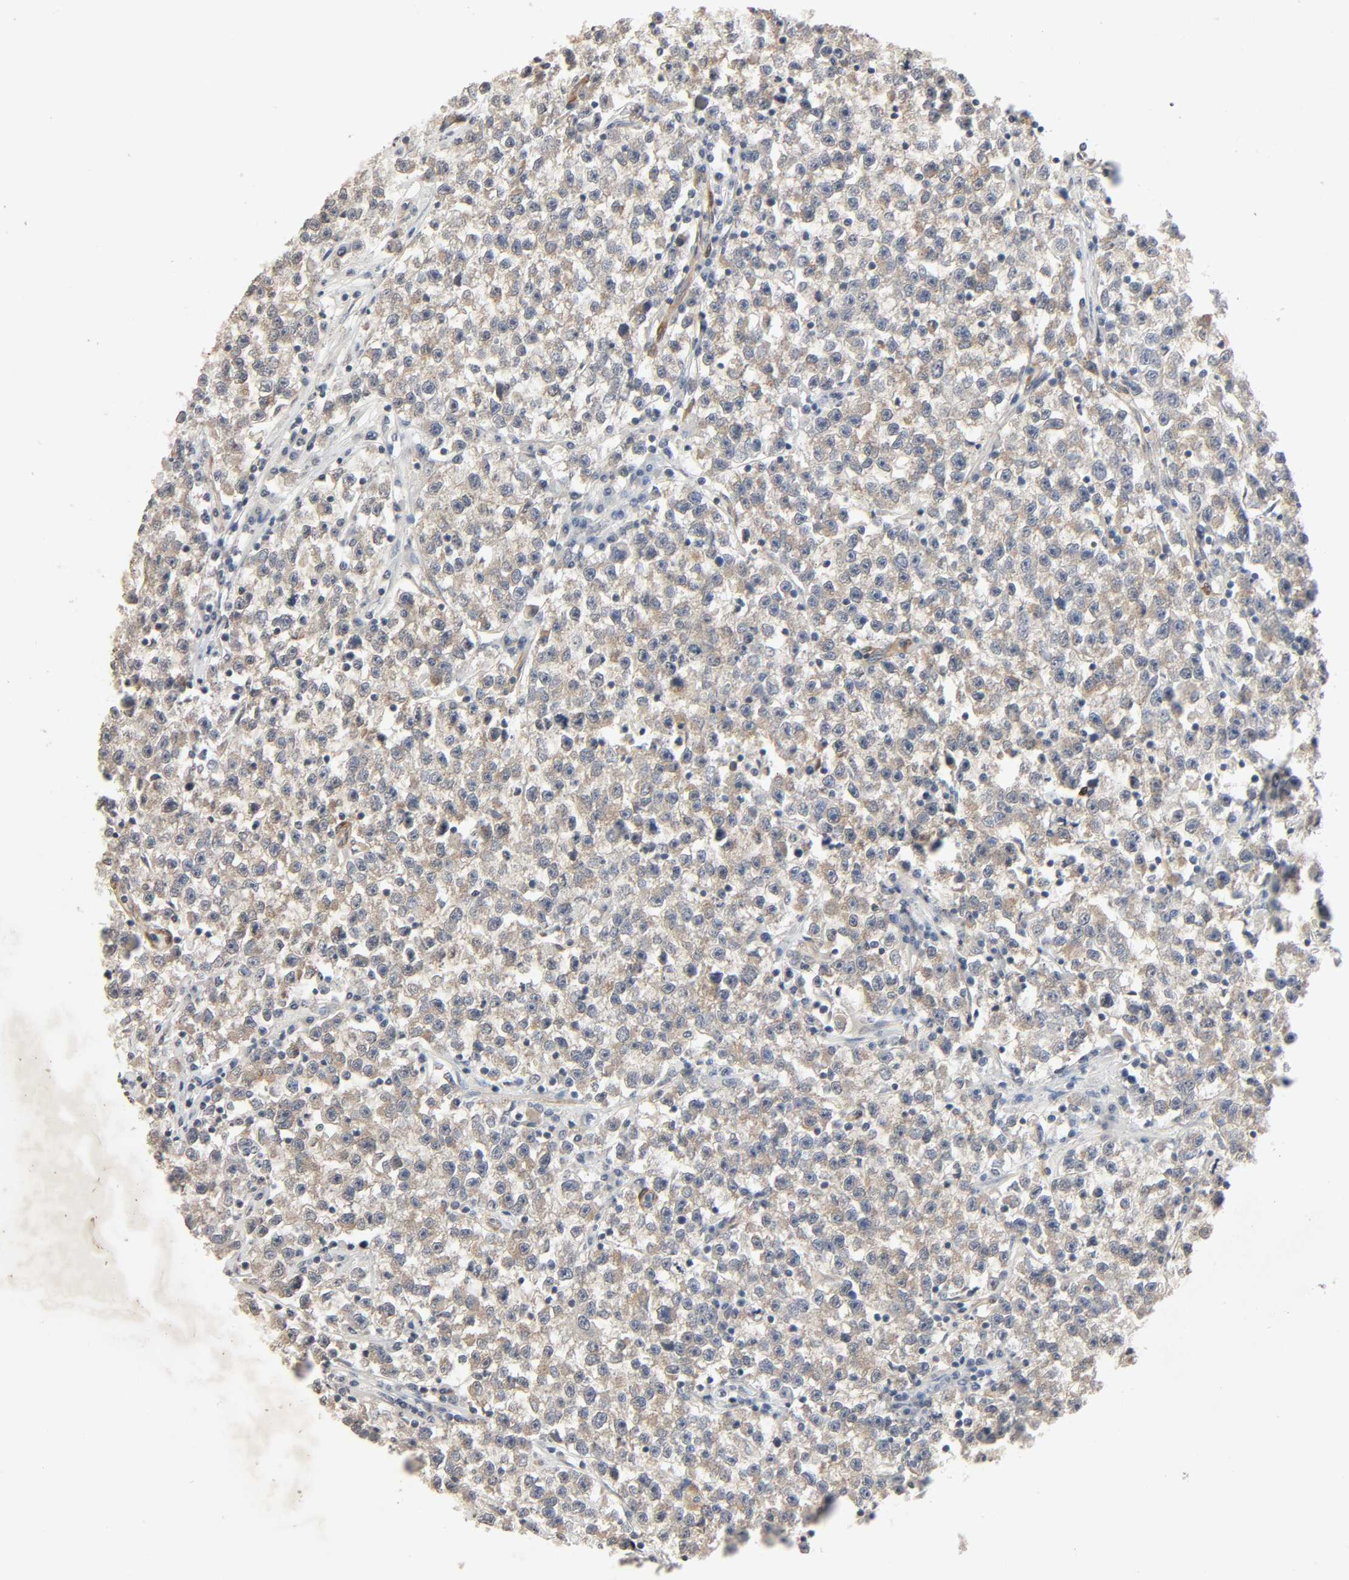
{"staining": {"intensity": "weak", "quantity": ">75%", "location": "cytoplasmic/membranous"}, "tissue": "testis cancer", "cell_type": "Tumor cells", "image_type": "cancer", "snomed": [{"axis": "morphology", "description": "Seminoma, NOS"}, {"axis": "topography", "description": "Testis"}], "caption": "Tumor cells demonstrate low levels of weak cytoplasmic/membranous positivity in about >75% of cells in seminoma (testis). Immunohistochemistry stains the protein of interest in brown and the nuclei are stained blue.", "gene": "PTK2", "patient": {"sex": "male", "age": 22}}